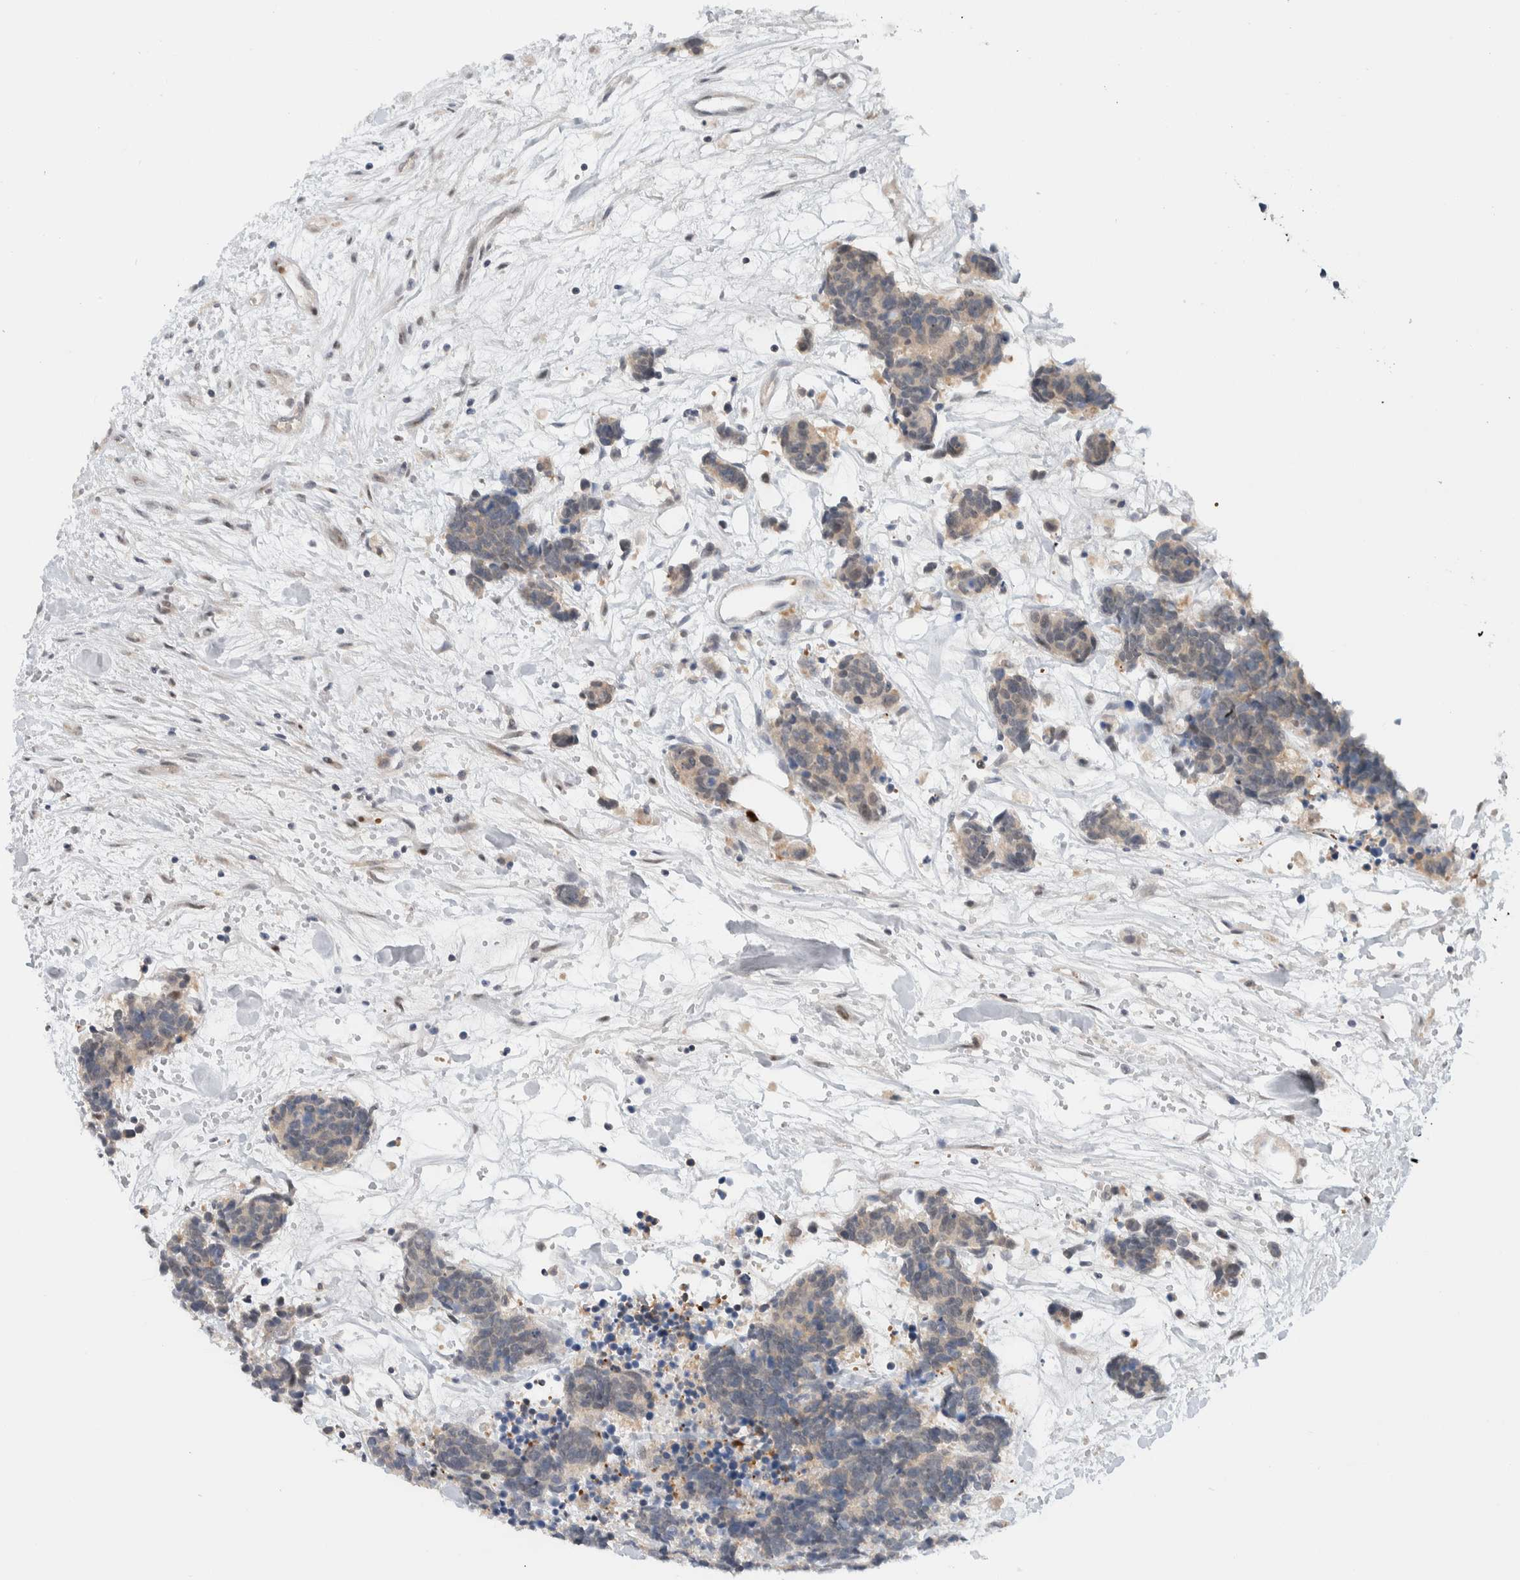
{"staining": {"intensity": "weak", "quantity": ">75%", "location": "cytoplasmic/membranous"}, "tissue": "carcinoid", "cell_type": "Tumor cells", "image_type": "cancer", "snomed": [{"axis": "morphology", "description": "Carcinoma, NOS"}, {"axis": "morphology", "description": "Carcinoid, malignant, NOS"}, {"axis": "topography", "description": "Urinary bladder"}], "caption": "Protein analysis of malignant carcinoid tissue reveals weak cytoplasmic/membranous positivity in about >75% of tumor cells.", "gene": "NCR3LG1", "patient": {"sex": "male", "age": 57}}